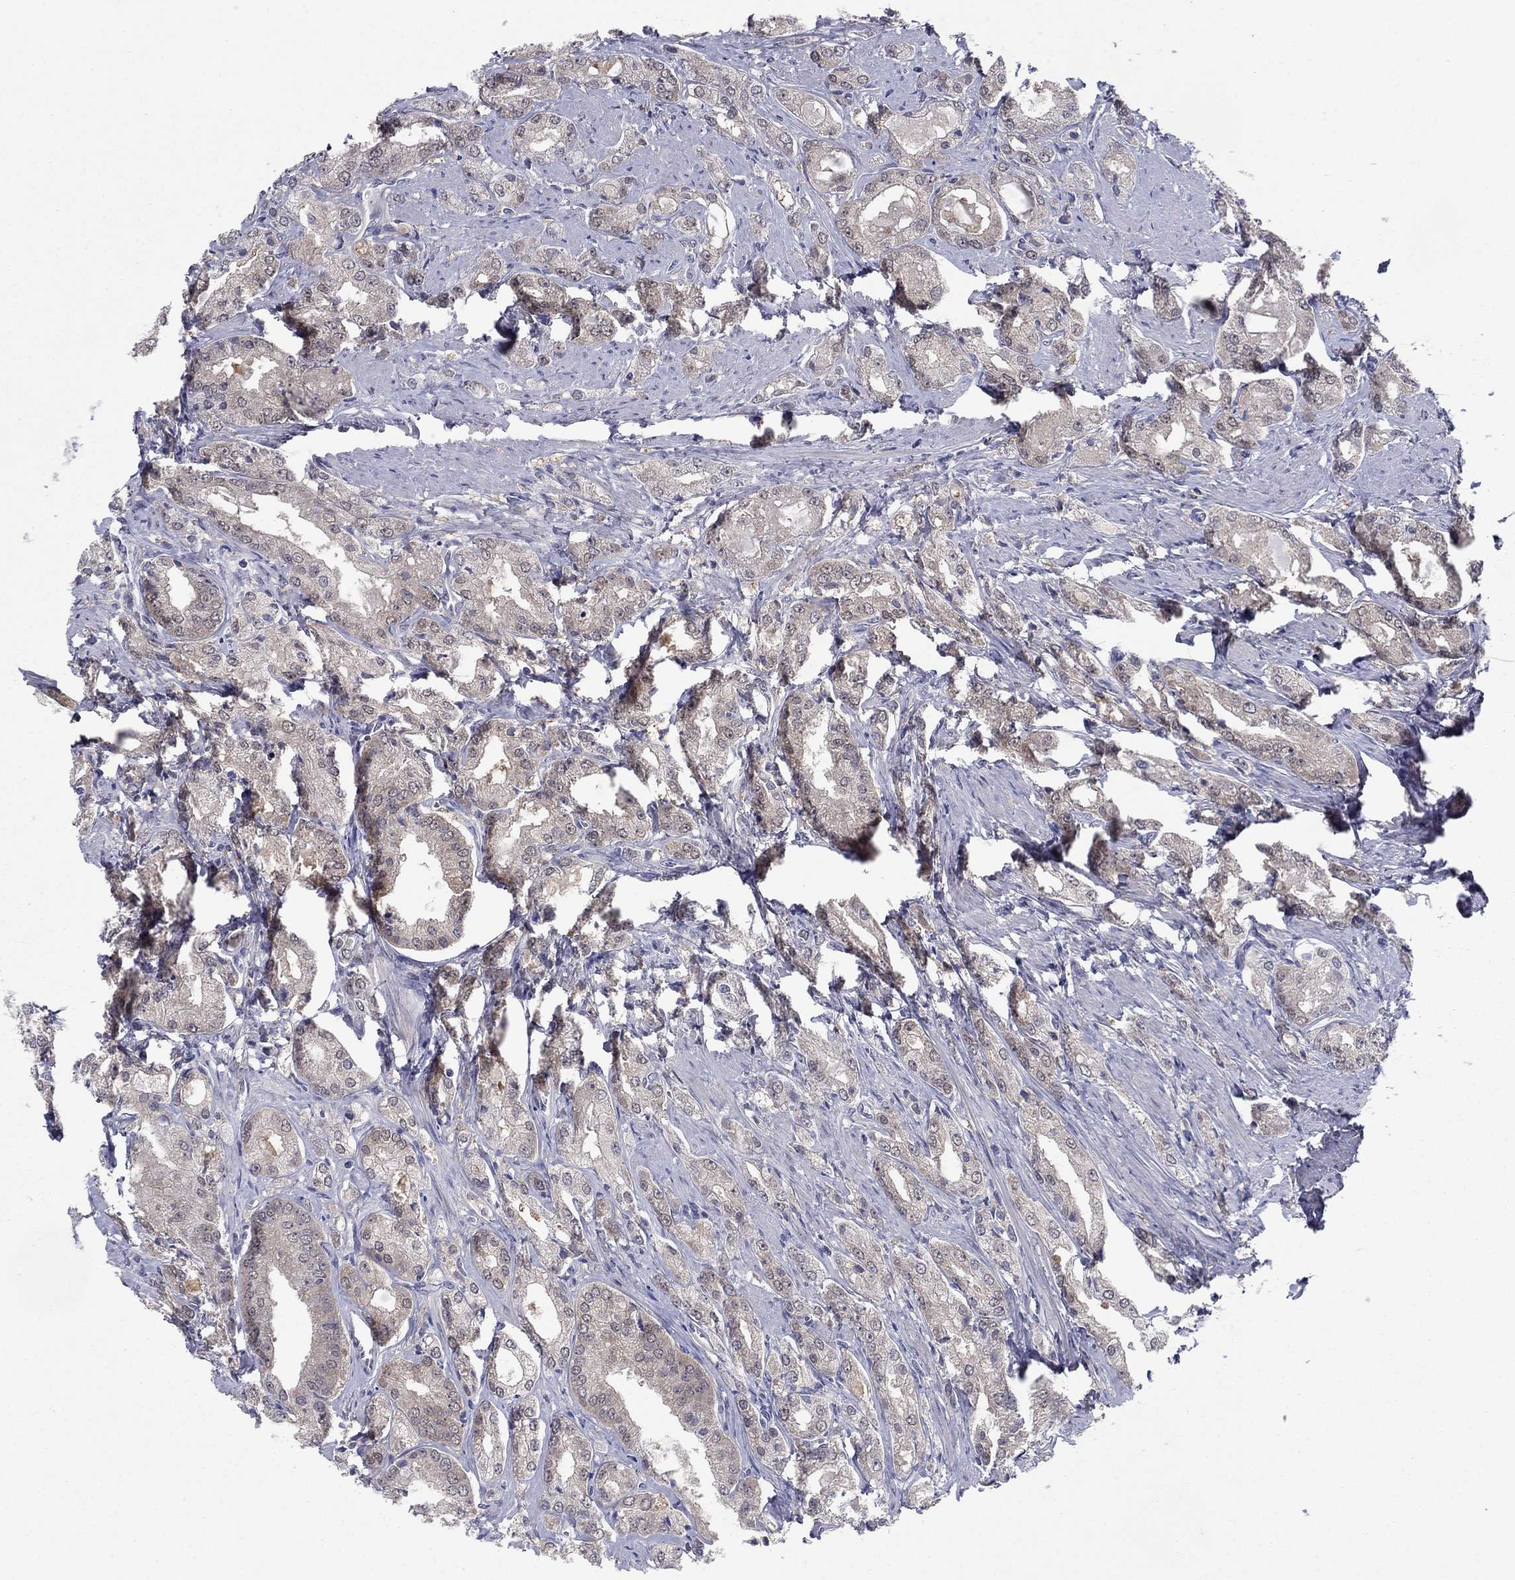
{"staining": {"intensity": "negative", "quantity": "none", "location": "none"}, "tissue": "prostate cancer", "cell_type": "Tumor cells", "image_type": "cancer", "snomed": [{"axis": "morphology", "description": "Adenocarcinoma, NOS"}, {"axis": "morphology", "description": "Adenocarcinoma, High grade"}, {"axis": "topography", "description": "Prostate"}], "caption": "This image is of prostate cancer (adenocarcinoma) stained with immunohistochemistry to label a protein in brown with the nuclei are counter-stained blue. There is no expression in tumor cells.", "gene": "GRHPR", "patient": {"sex": "male", "age": 70}}